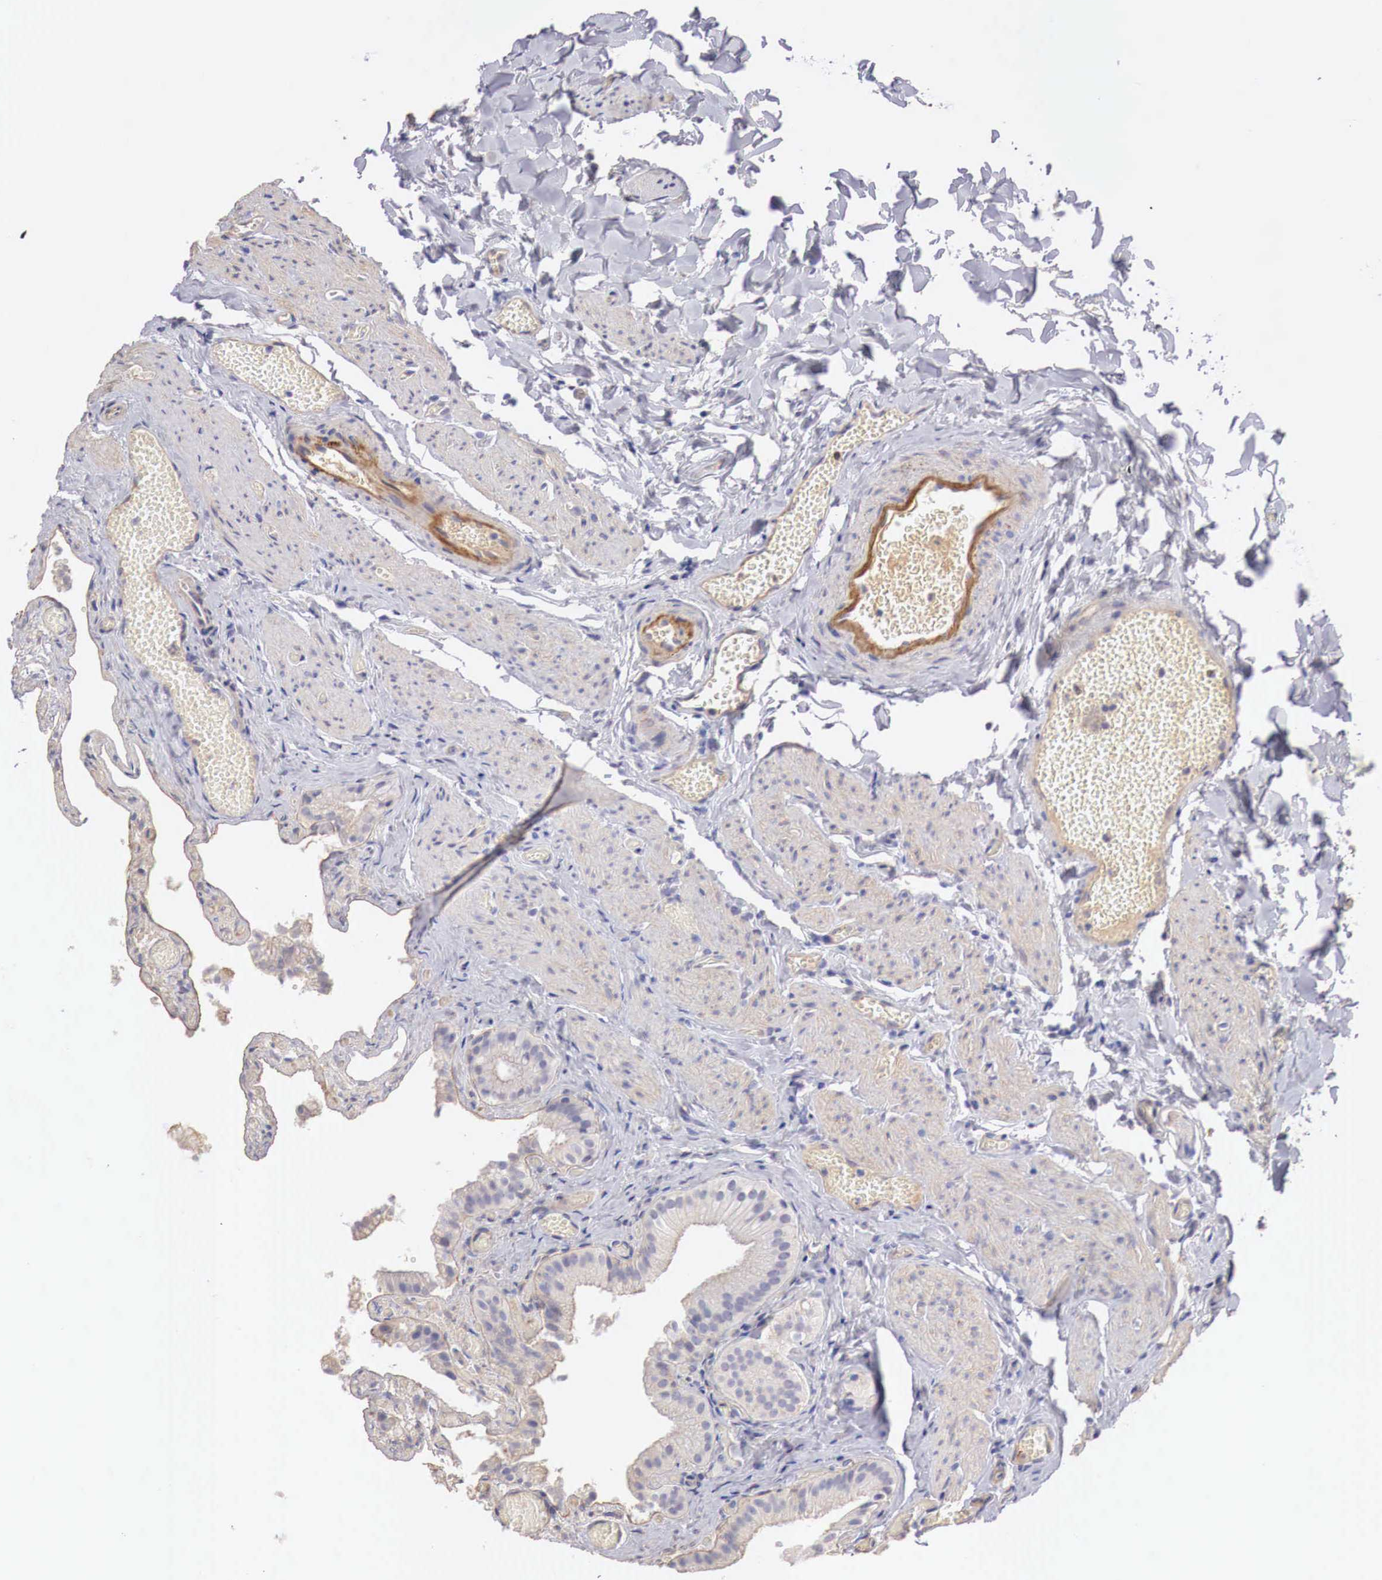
{"staining": {"intensity": "weak", "quantity": "25%-75%", "location": "cytoplasmic/membranous"}, "tissue": "gallbladder", "cell_type": "Glandular cells", "image_type": "normal", "snomed": [{"axis": "morphology", "description": "Normal tissue, NOS"}, {"axis": "topography", "description": "Gallbladder"}], "caption": "Gallbladder stained with a brown dye demonstrates weak cytoplasmic/membranous positive staining in about 25%-75% of glandular cells.", "gene": "KLHDC7B", "patient": {"sex": "female", "age": 44}}